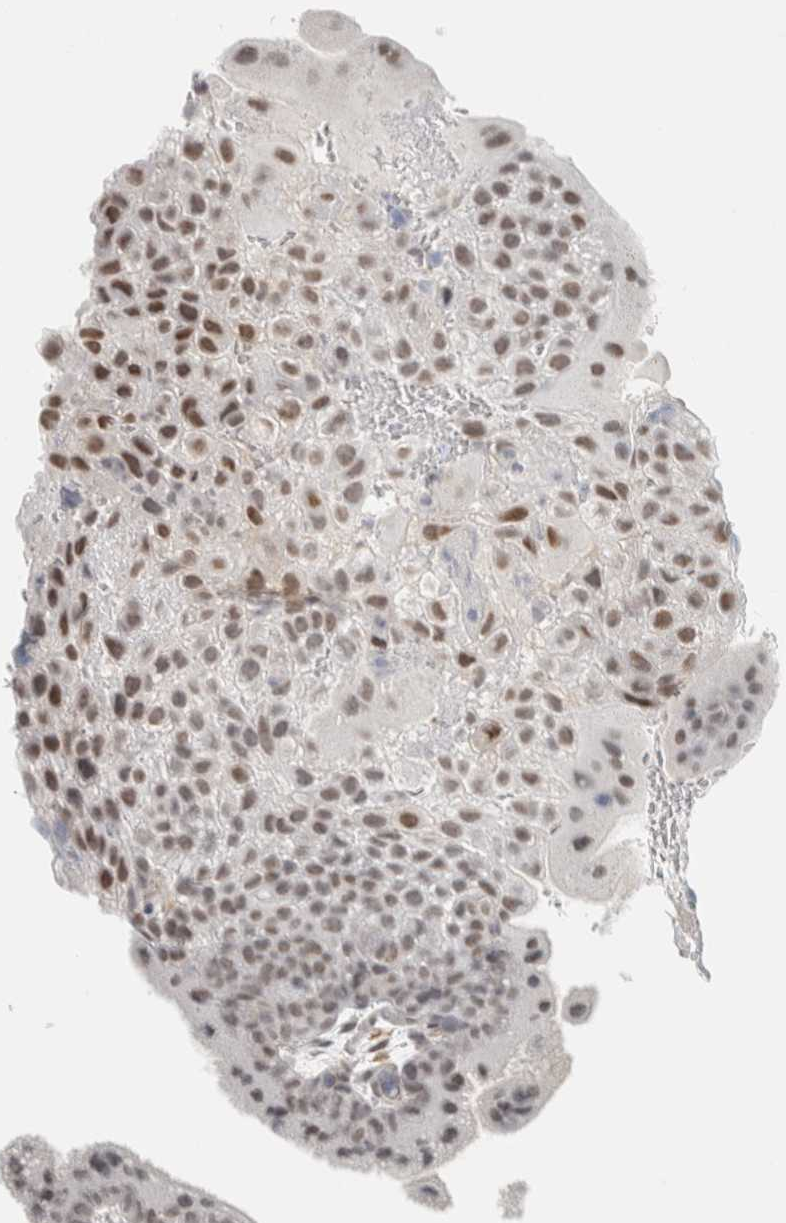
{"staining": {"intensity": "weak", "quantity": ">75%", "location": "nuclear"}, "tissue": "placenta", "cell_type": "Decidual cells", "image_type": "normal", "snomed": [{"axis": "morphology", "description": "Normal tissue, NOS"}, {"axis": "topography", "description": "Placenta"}], "caption": "Protein expression by immunohistochemistry demonstrates weak nuclear positivity in approximately >75% of decidual cells in unremarkable placenta.", "gene": "CDH17", "patient": {"sex": "female", "age": 35}}